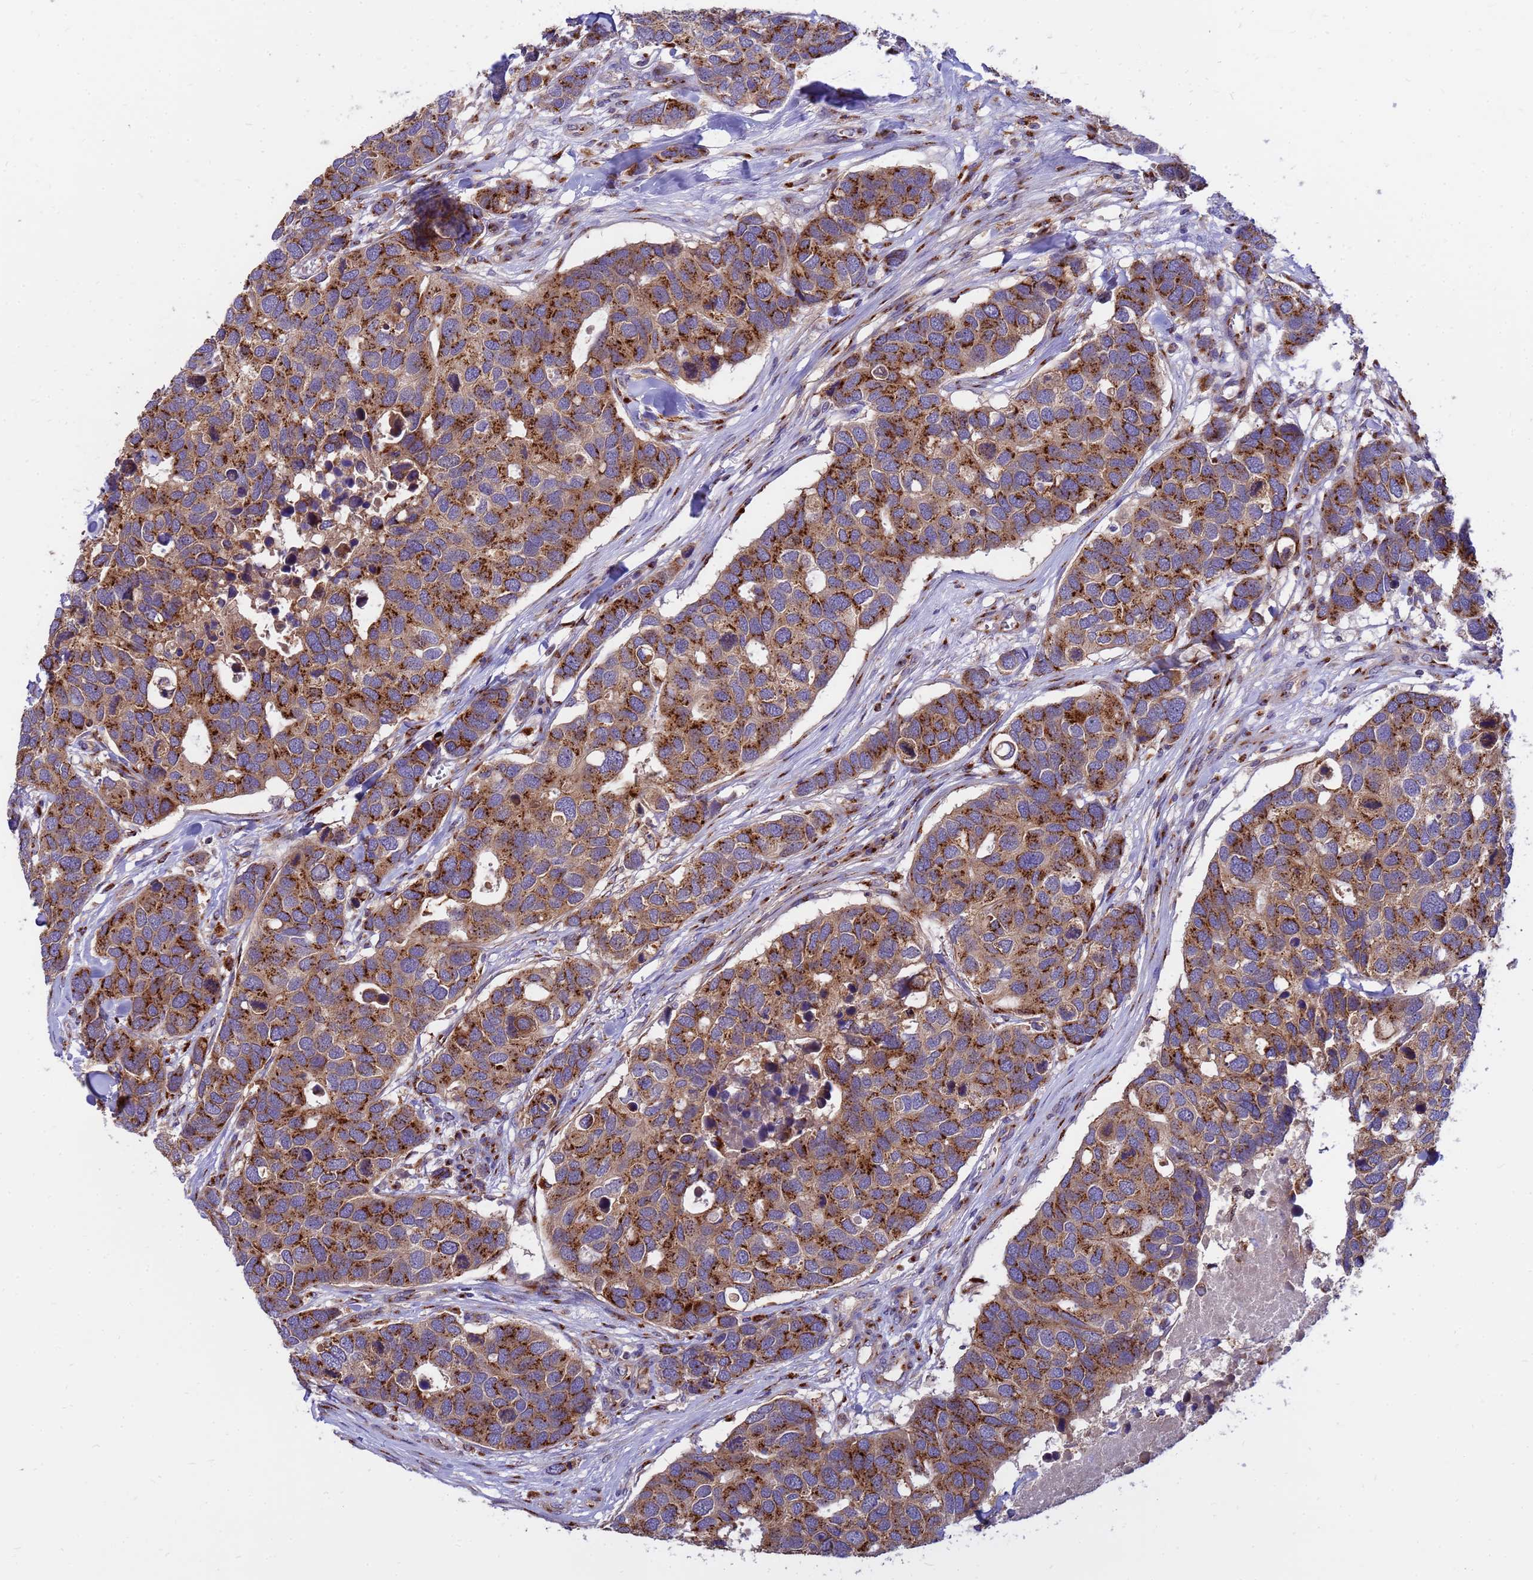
{"staining": {"intensity": "strong", "quantity": ">75%", "location": "cytoplasmic/membranous"}, "tissue": "breast cancer", "cell_type": "Tumor cells", "image_type": "cancer", "snomed": [{"axis": "morphology", "description": "Duct carcinoma"}, {"axis": "topography", "description": "Breast"}], "caption": "A high amount of strong cytoplasmic/membranous positivity is seen in approximately >75% of tumor cells in breast intraductal carcinoma tissue. (IHC, brightfield microscopy, high magnification).", "gene": "HPS3", "patient": {"sex": "female", "age": 83}}